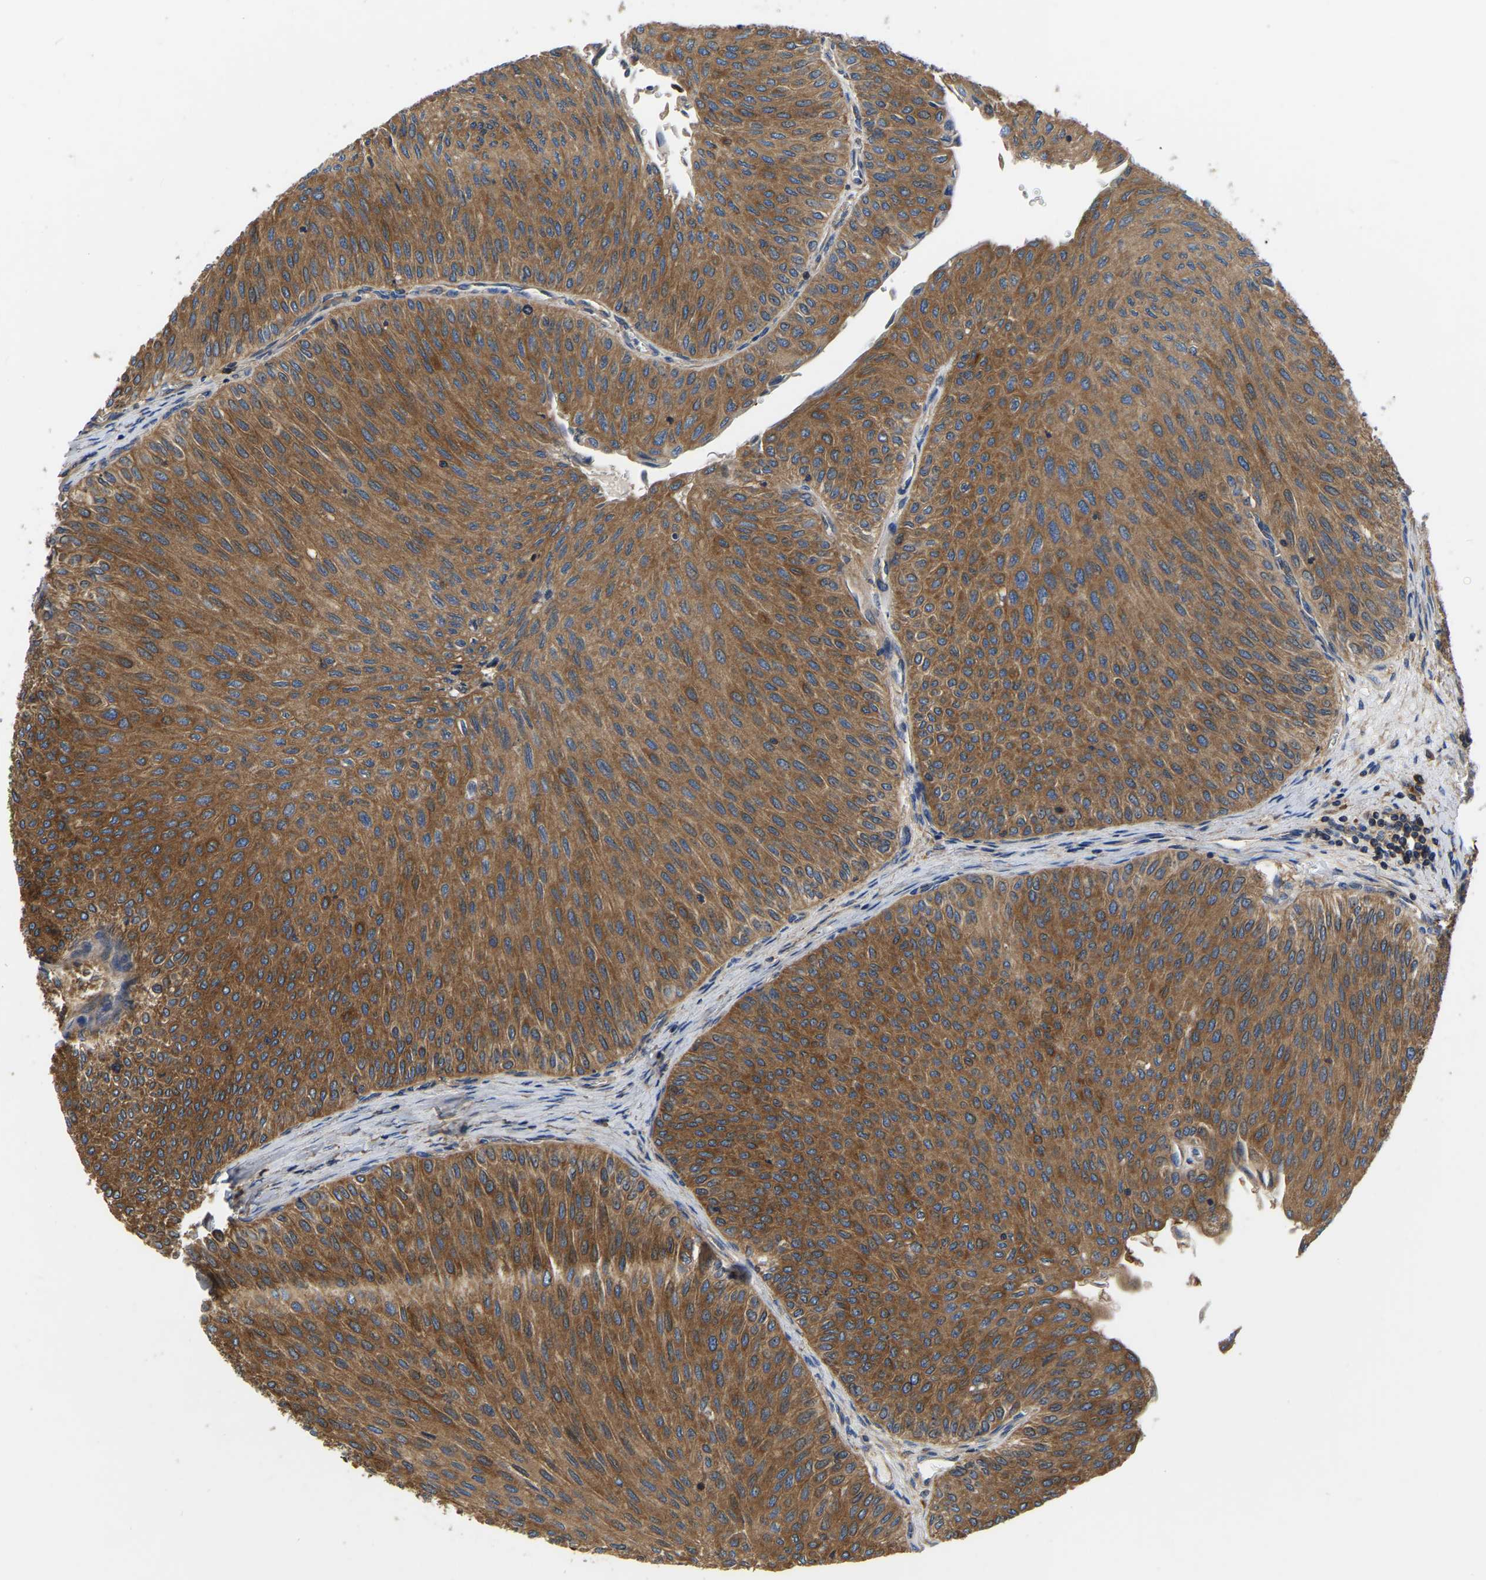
{"staining": {"intensity": "moderate", "quantity": ">75%", "location": "cytoplasmic/membranous"}, "tissue": "urothelial cancer", "cell_type": "Tumor cells", "image_type": "cancer", "snomed": [{"axis": "morphology", "description": "Urothelial carcinoma, Low grade"}, {"axis": "topography", "description": "Urinary bladder"}], "caption": "Urothelial cancer stained for a protein (brown) demonstrates moderate cytoplasmic/membranous positive staining in approximately >75% of tumor cells.", "gene": "GARS1", "patient": {"sex": "male", "age": 78}}